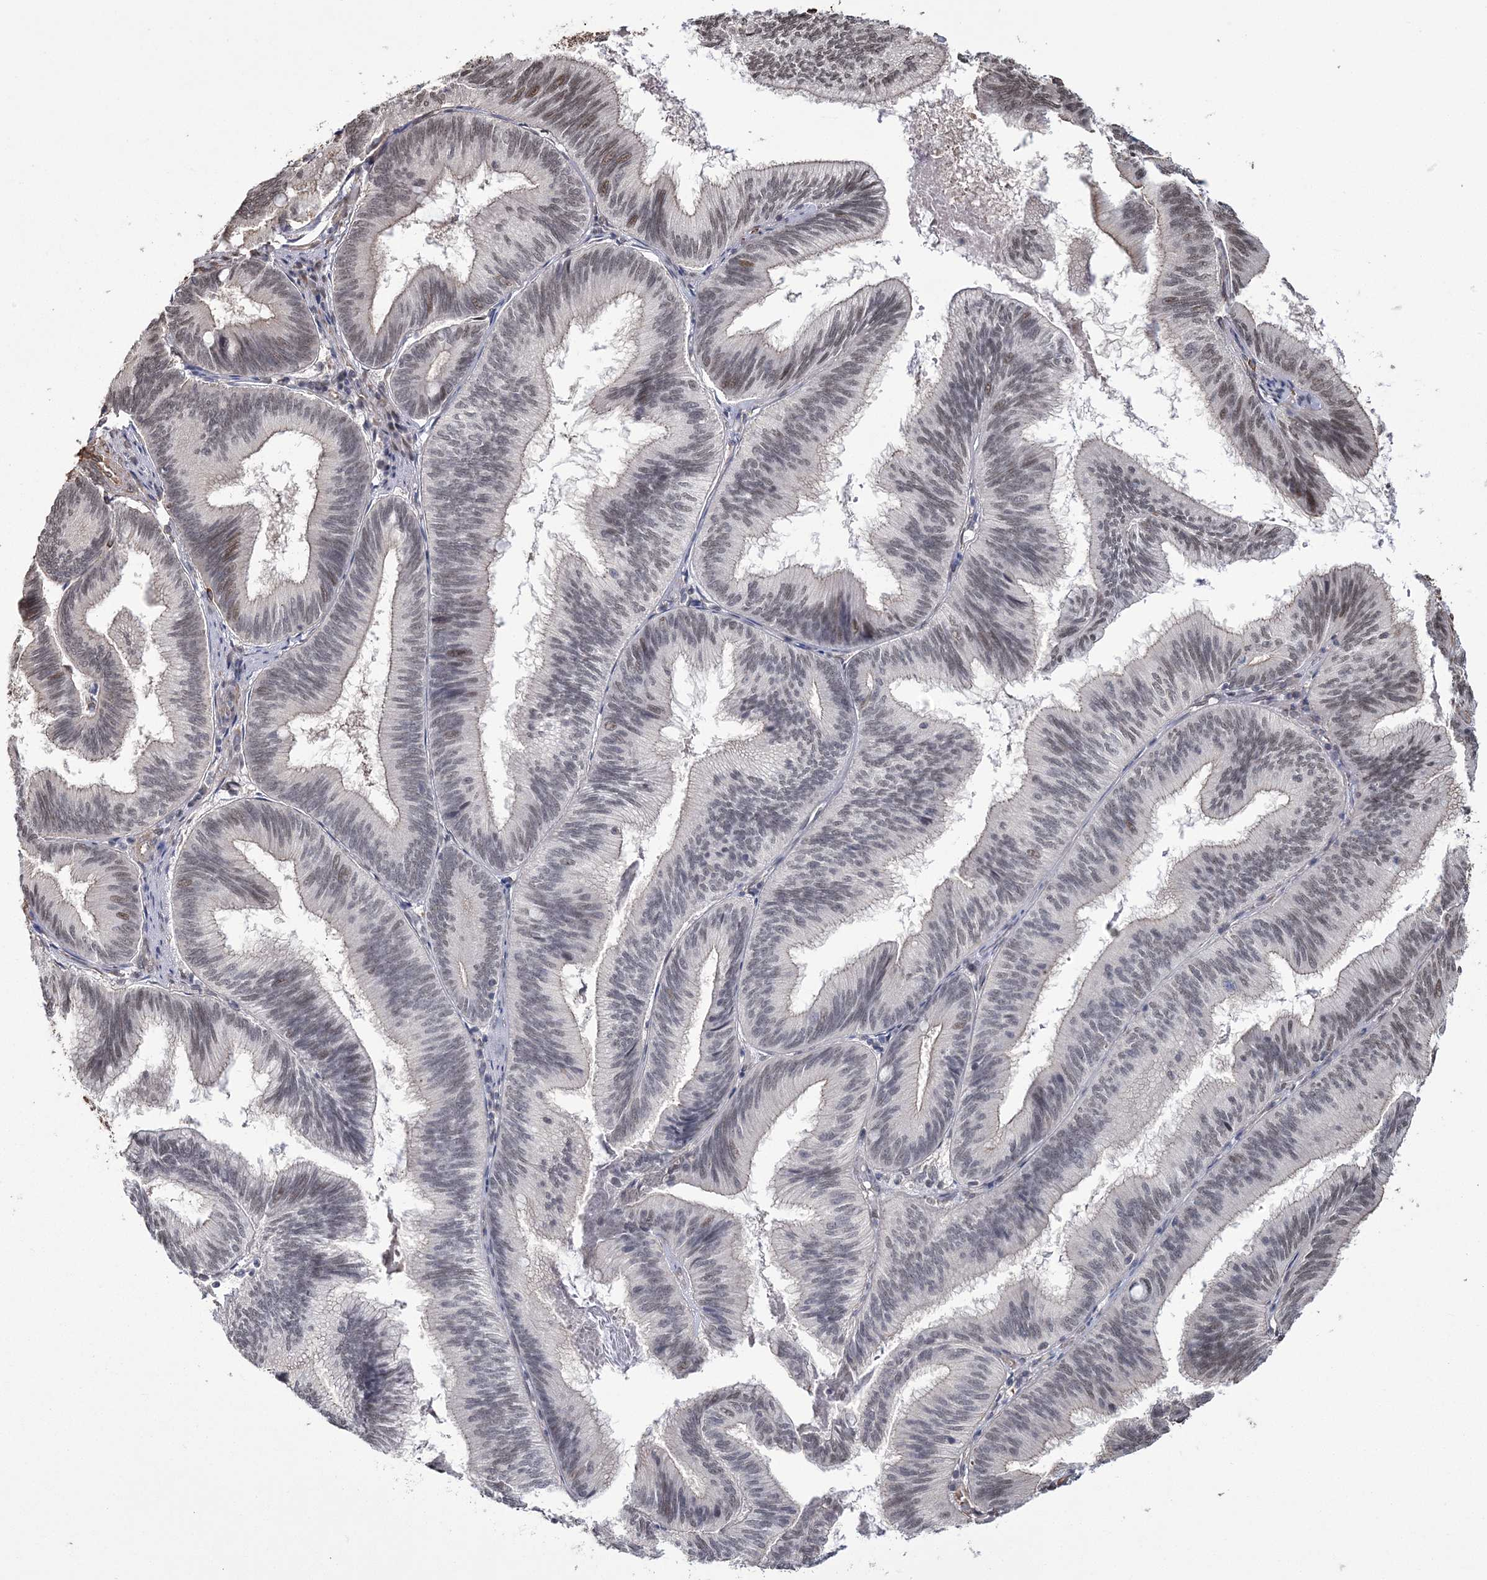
{"staining": {"intensity": "moderate", "quantity": "<25%", "location": "cytoplasmic/membranous,nuclear"}, "tissue": "pancreatic cancer", "cell_type": "Tumor cells", "image_type": "cancer", "snomed": [{"axis": "morphology", "description": "Adenocarcinoma, NOS"}, {"axis": "topography", "description": "Pancreas"}], "caption": "Brown immunohistochemical staining in pancreatic cancer shows moderate cytoplasmic/membranous and nuclear positivity in approximately <25% of tumor cells. (Brightfield microscopy of DAB IHC at high magnification).", "gene": "ATP11B", "patient": {"sex": "male", "age": 82}}